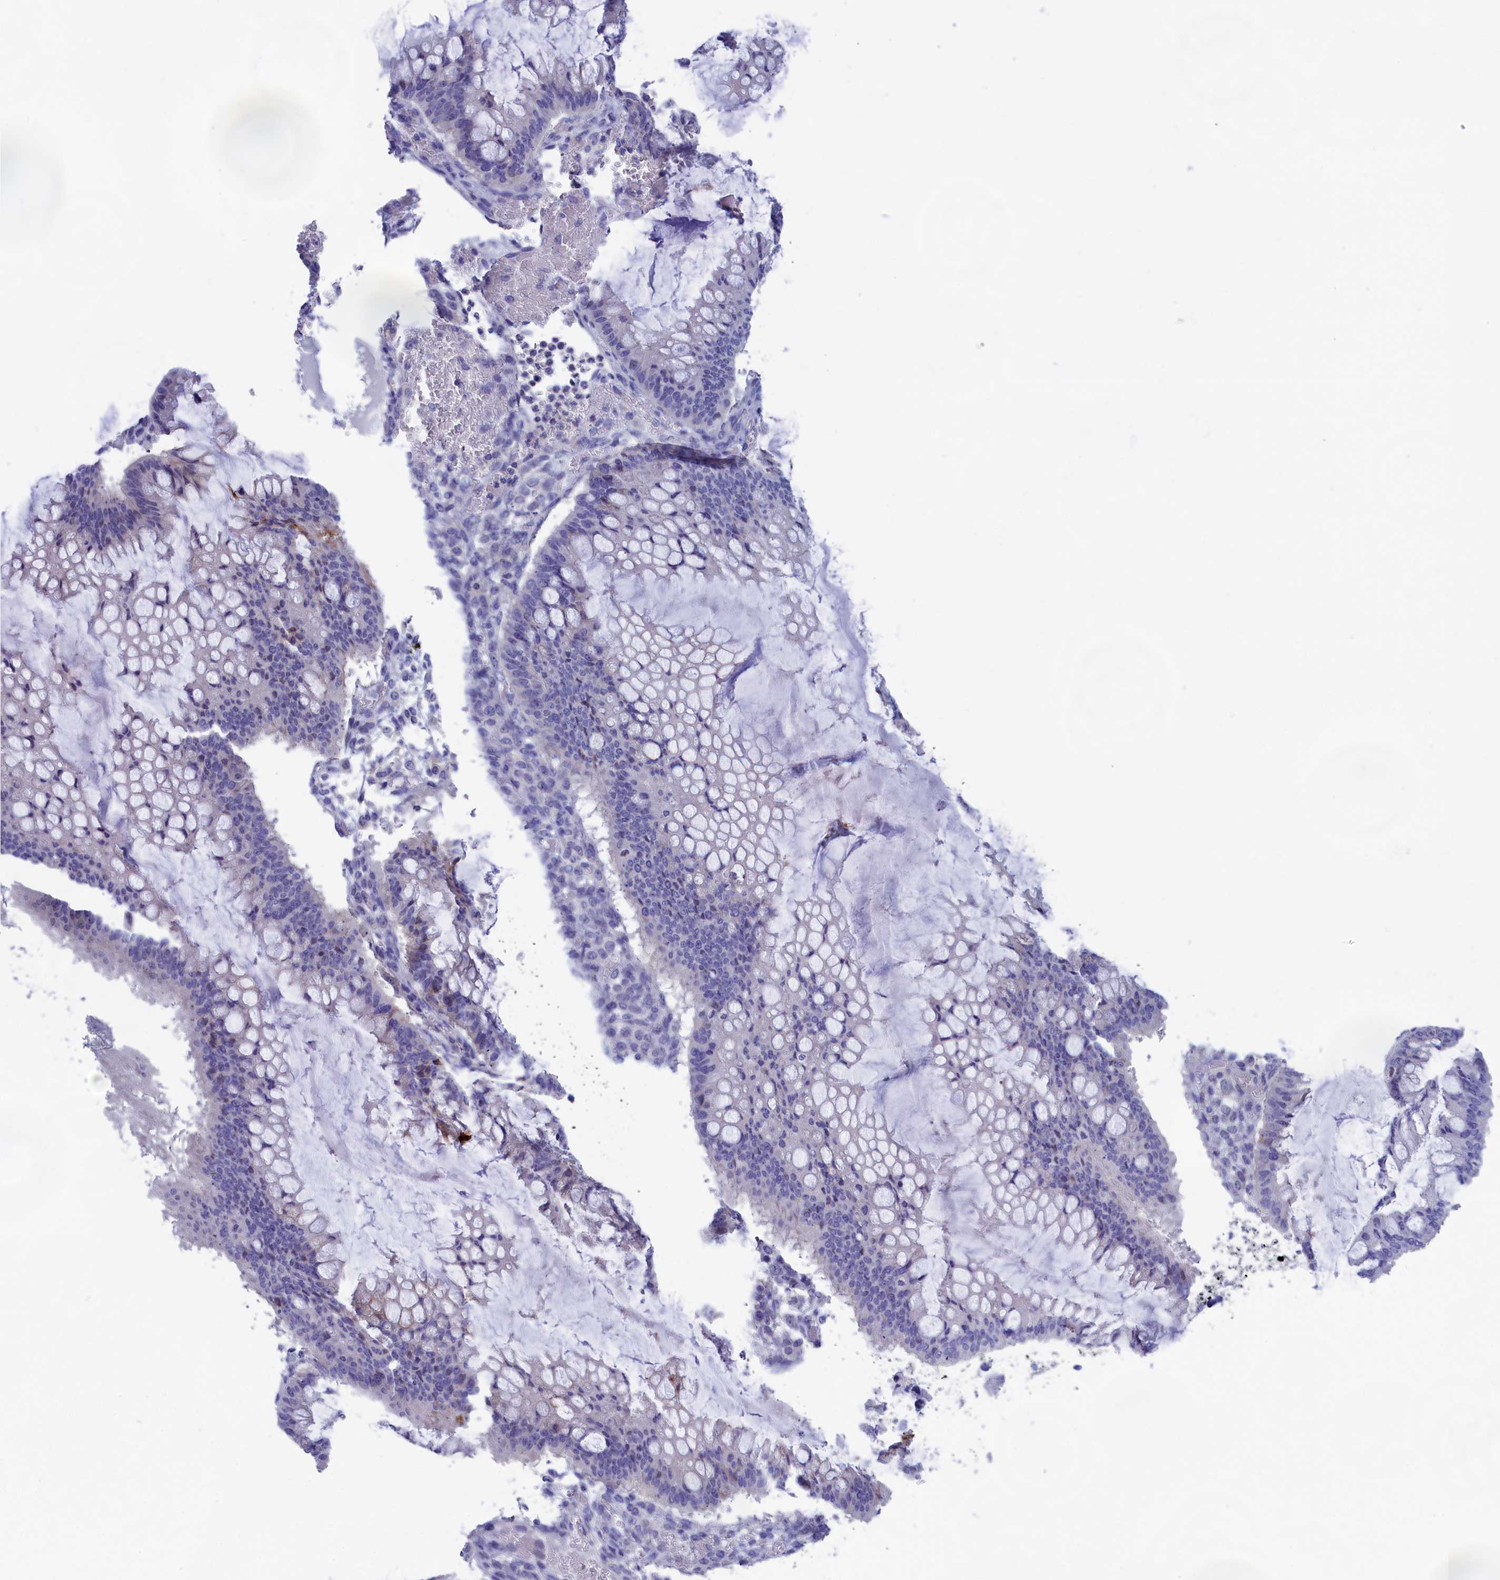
{"staining": {"intensity": "negative", "quantity": "none", "location": "none"}, "tissue": "ovarian cancer", "cell_type": "Tumor cells", "image_type": "cancer", "snomed": [{"axis": "morphology", "description": "Cystadenocarcinoma, mucinous, NOS"}, {"axis": "topography", "description": "Ovary"}], "caption": "Ovarian cancer (mucinous cystadenocarcinoma) was stained to show a protein in brown. There is no significant expression in tumor cells. (DAB (3,3'-diaminobenzidine) immunohistochemistry (IHC), high magnification).", "gene": "VPS35L", "patient": {"sex": "female", "age": 73}}